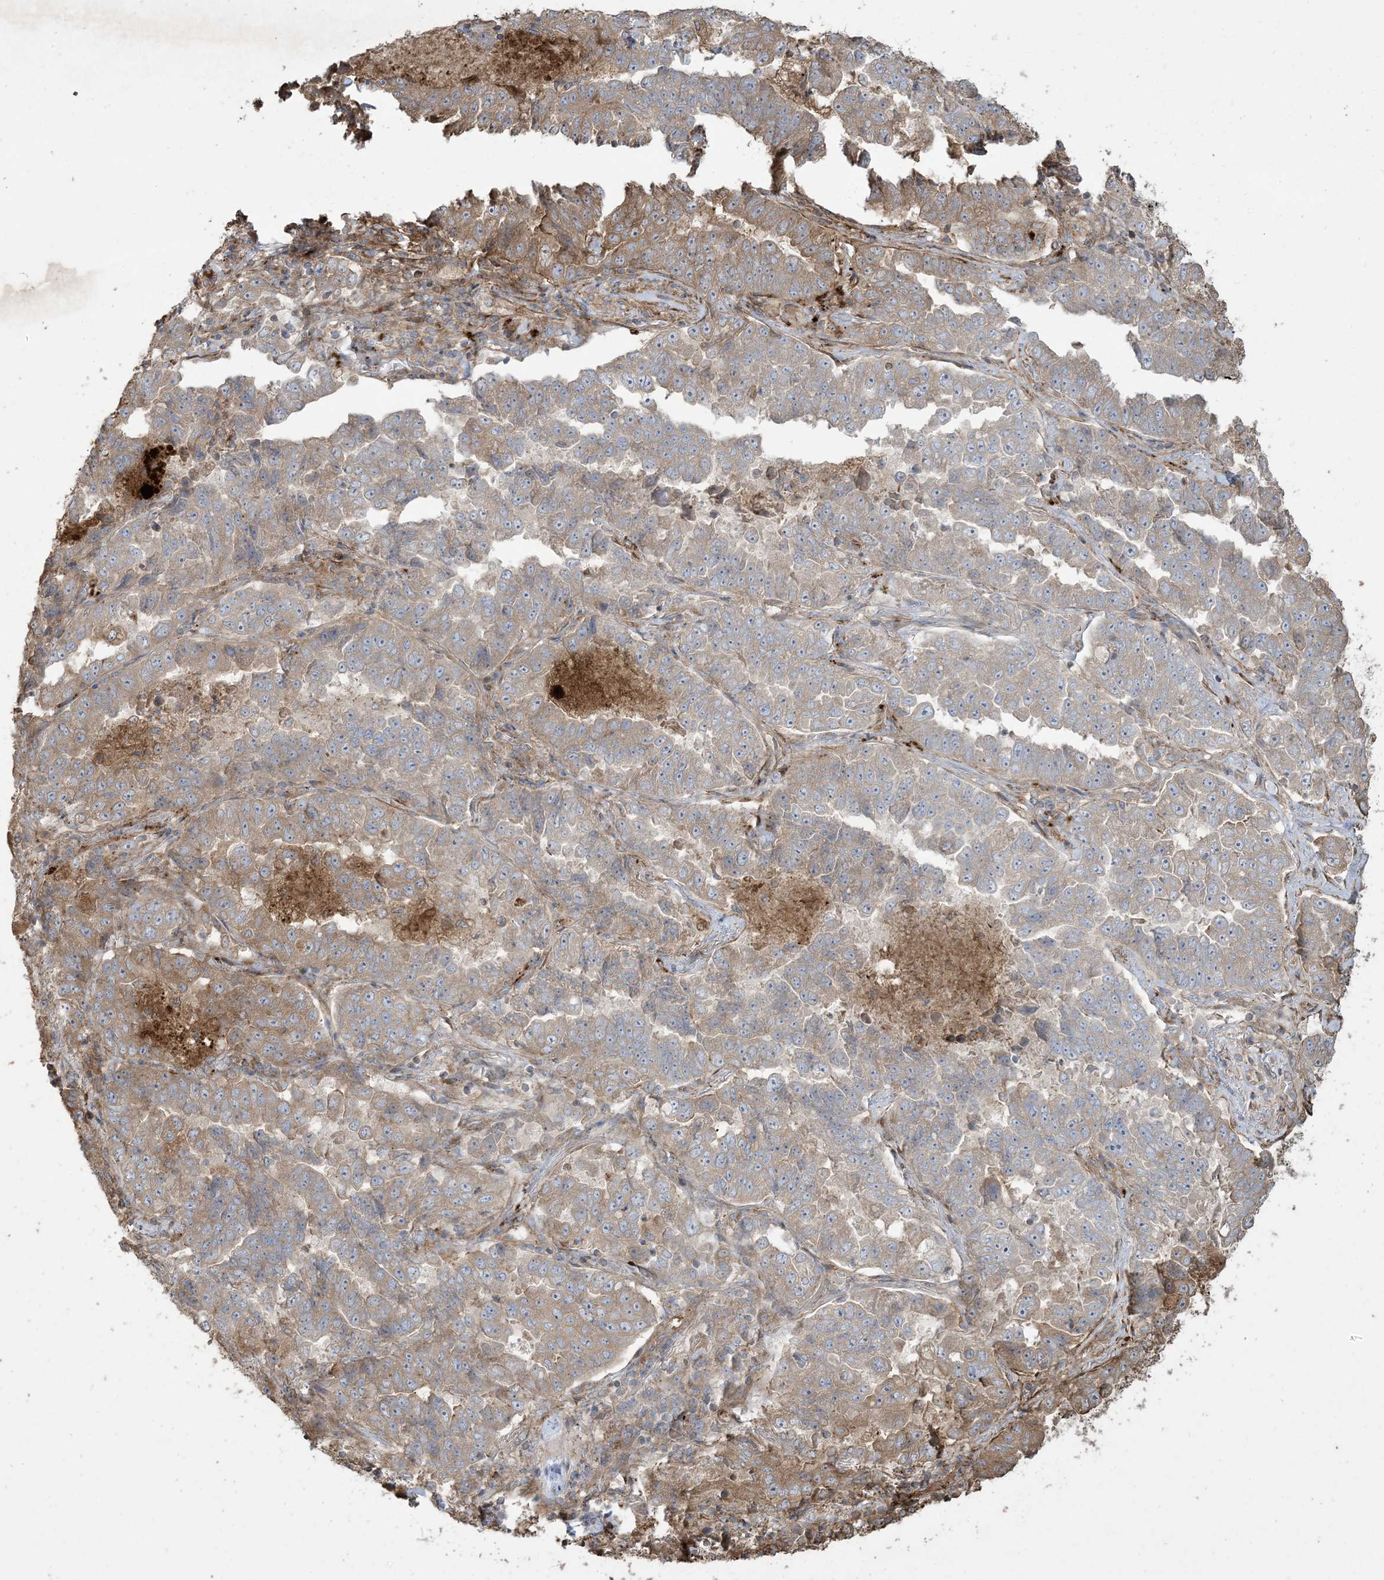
{"staining": {"intensity": "moderate", "quantity": "25%-75%", "location": "cytoplasmic/membranous"}, "tissue": "lung cancer", "cell_type": "Tumor cells", "image_type": "cancer", "snomed": [{"axis": "morphology", "description": "Adenocarcinoma, NOS"}, {"axis": "topography", "description": "Lung"}], "caption": "Immunohistochemical staining of lung cancer (adenocarcinoma) shows medium levels of moderate cytoplasmic/membranous protein expression in approximately 25%-75% of tumor cells. The staining was performed using DAB (3,3'-diaminobenzidine), with brown indicating positive protein expression. Nuclei are stained blue with hematoxylin.", "gene": "KLHL18", "patient": {"sex": "female", "age": 51}}